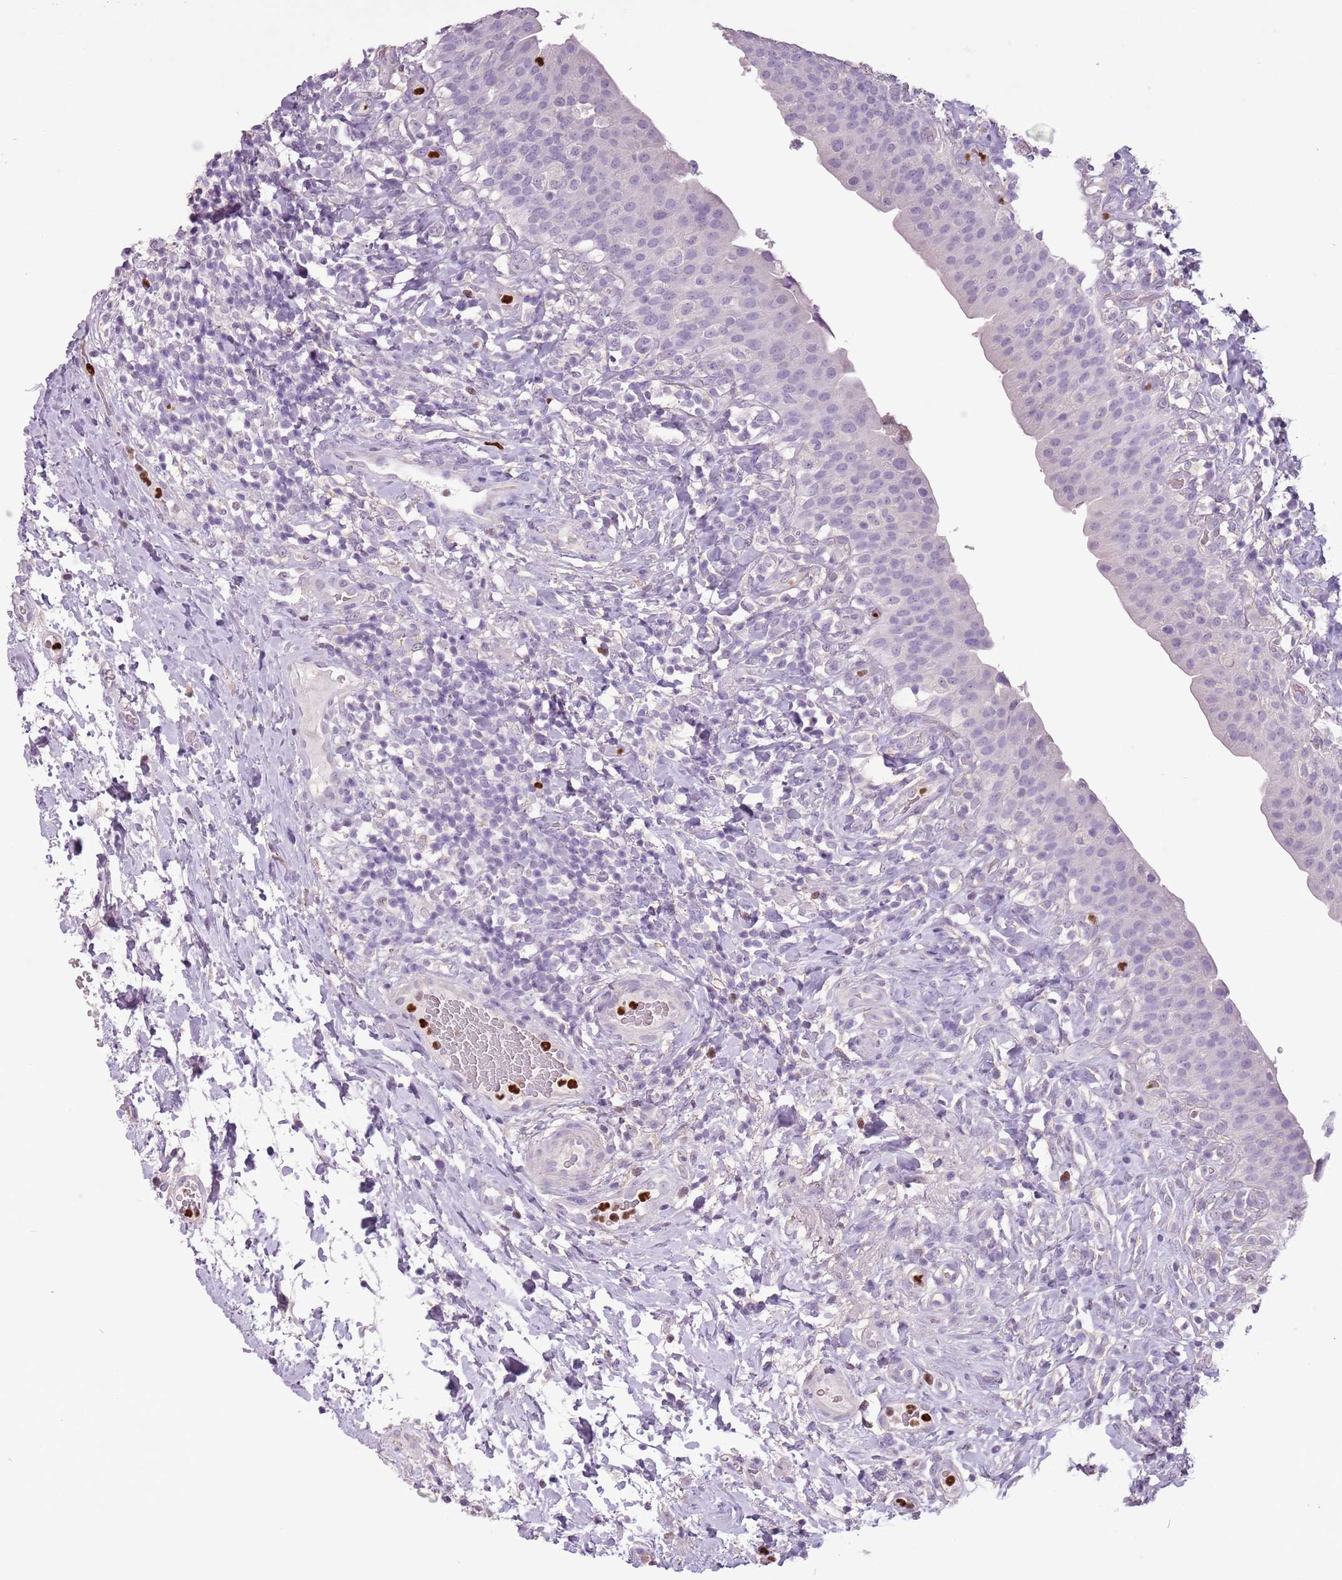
{"staining": {"intensity": "negative", "quantity": "none", "location": "none"}, "tissue": "urinary bladder", "cell_type": "Urothelial cells", "image_type": "normal", "snomed": [{"axis": "morphology", "description": "Normal tissue, NOS"}, {"axis": "morphology", "description": "Inflammation, NOS"}, {"axis": "topography", "description": "Urinary bladder"}], "caption": "This histopathology image is of unremarkable urinary bladder stained with IHC to label a protein in brown with the nuclei are counter-stained blue. There is no positivity in urothelial cells.", "gene": "CELF6", "patient": {"sex": "male", "age": 64}}